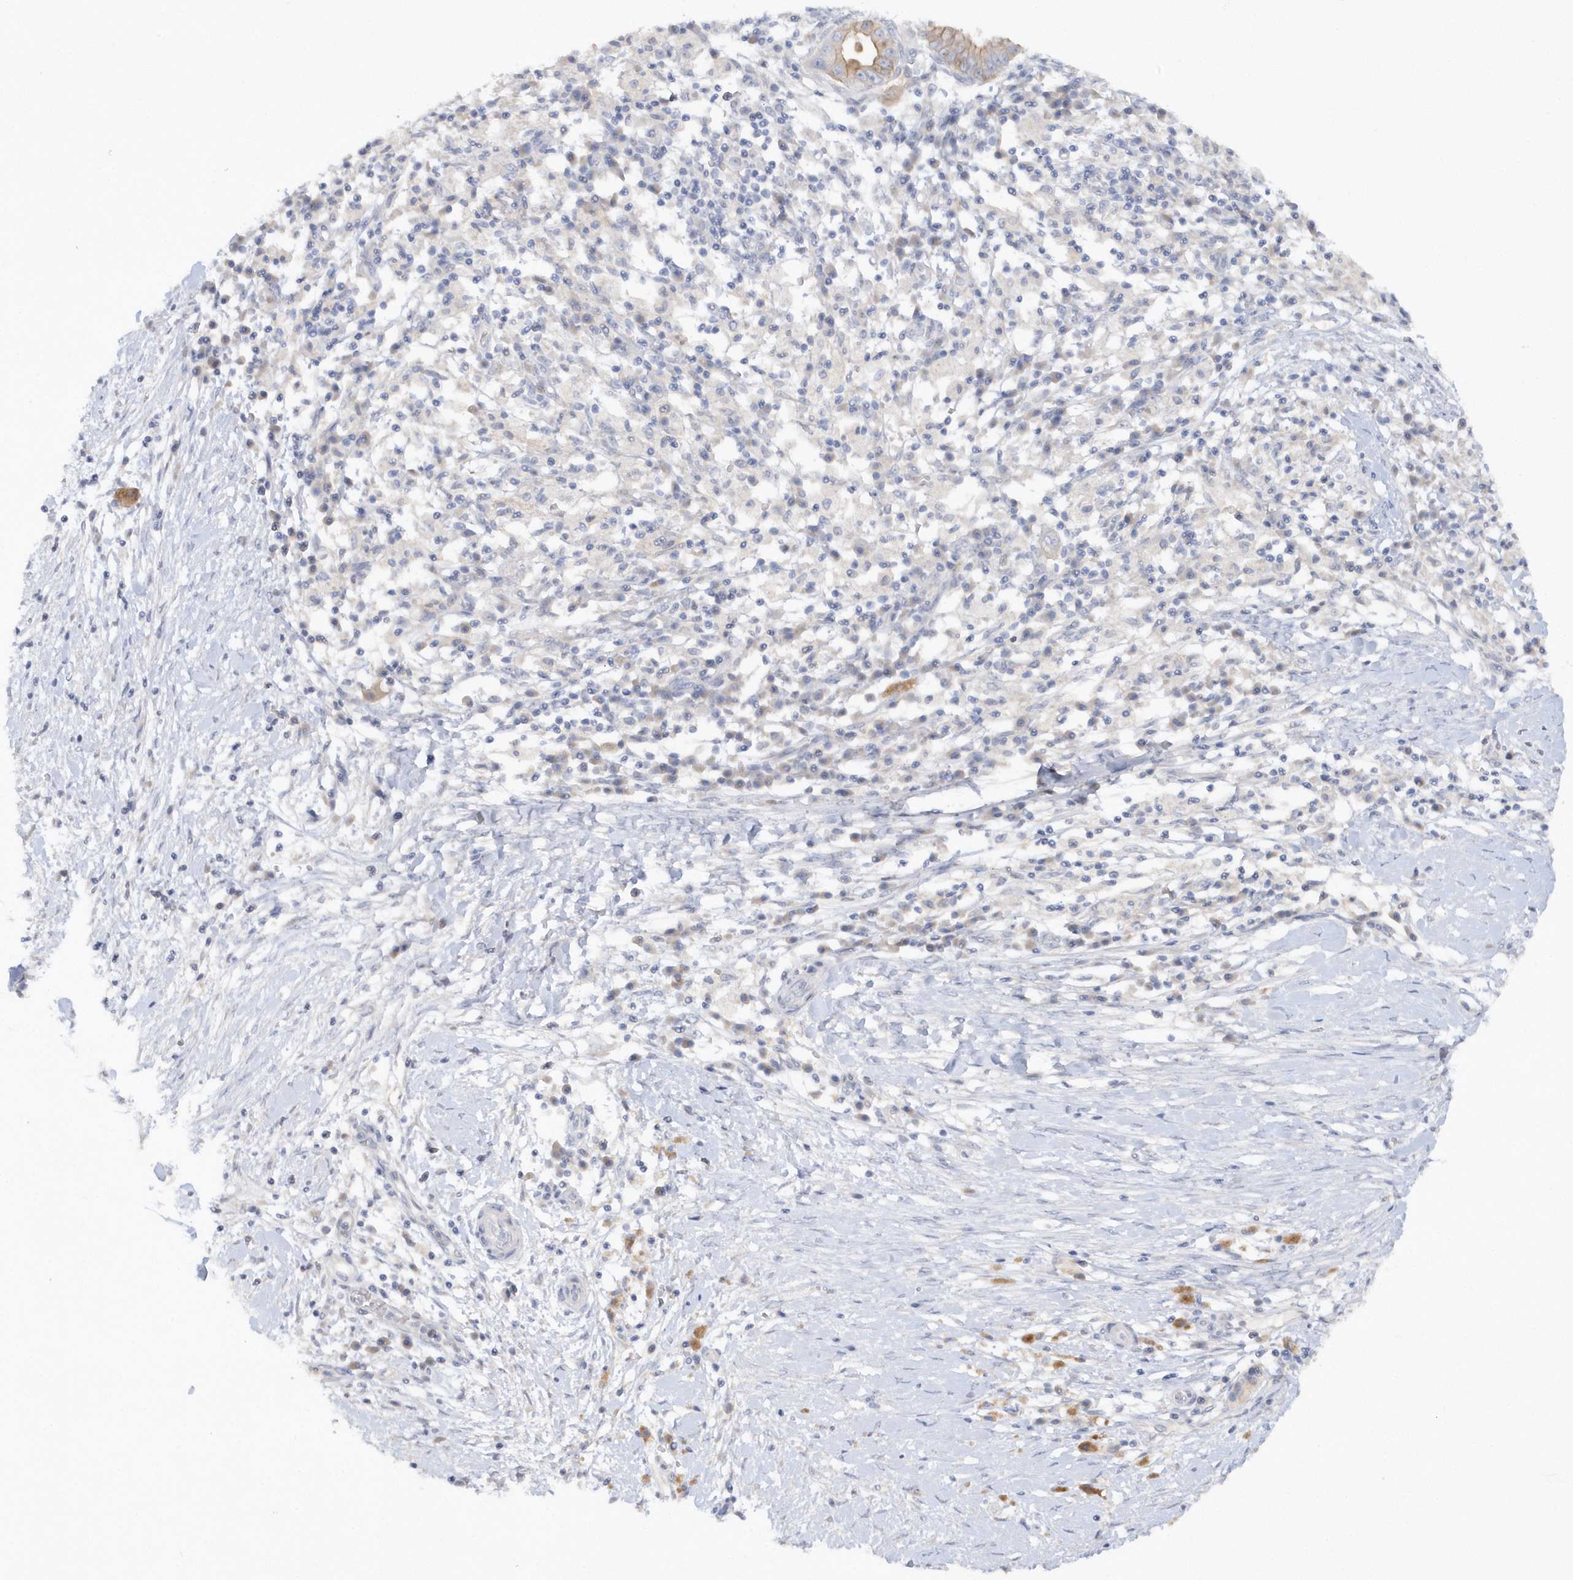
{"staining": {"intensity": "moderate", "quantity": "25%-75%", "location": "cytoplasmic/membranous"}, "tissue": "pancreatic cancer", "cell_type": "Tumor cells", "image_type": "cancer", "snomed": [{"axis": "morphology", "description": "Adenocarcinoma, NOS"}, {"axis": "topography", "description": "Pancreas"}], "caption": "Immunohistochemical staining of pancreatic cancer exhibits medium levels of moderate cytoplasmic/membranous expression in approximately 25%-75% of tumor cells.", "gene": "RPE", "patient": {"sex": "male", "age": 68}}